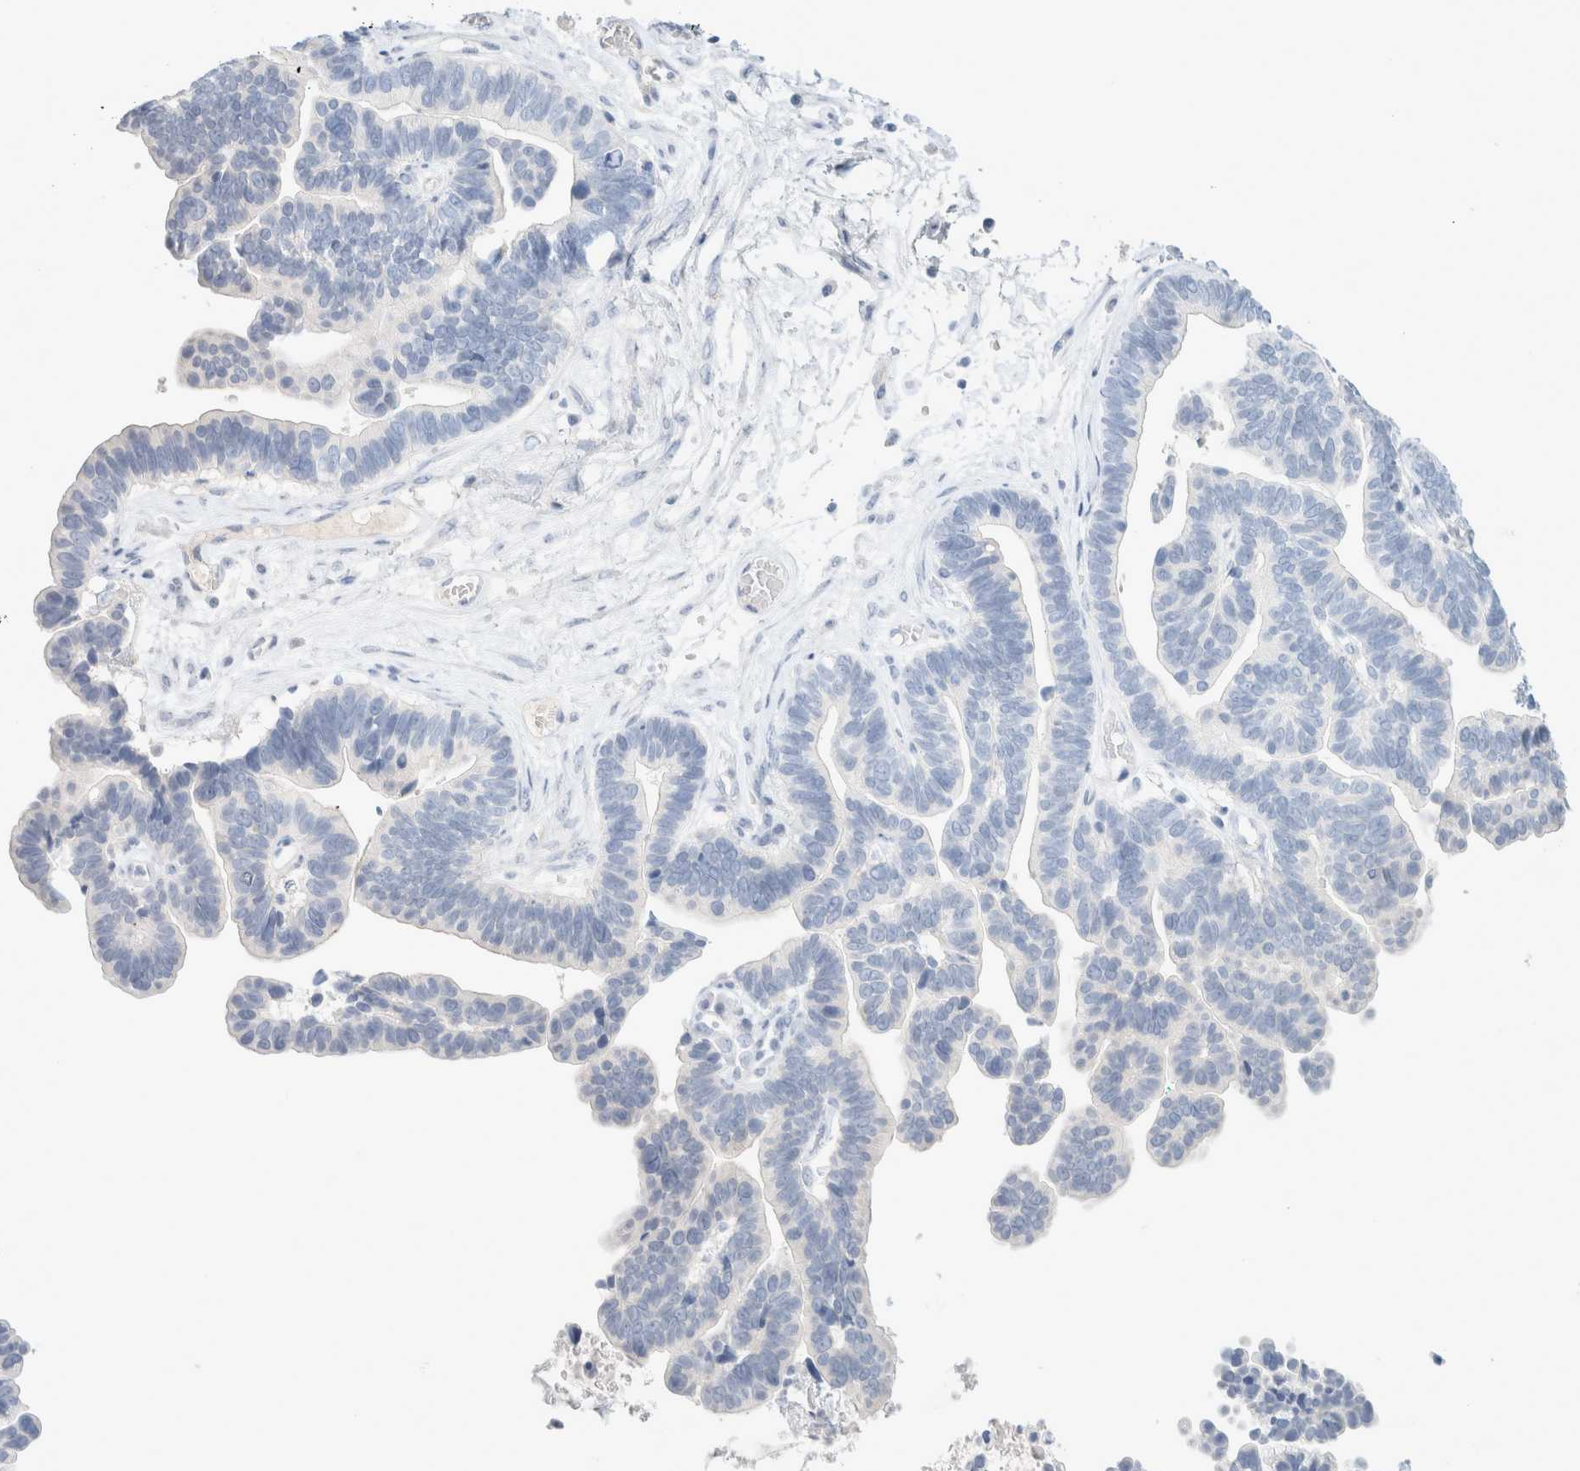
{"staining": {"intensity": "negative", "quantity": "none", "location": "none"}, "tissue": "ovarian cancer", "cell_type": "Tumor cells", "image_type": "cancer", "snomed": [{"axis": "morphology", "description": "Cystadenocarcinoma, serous, NOS"}, {"axis": "topography", "description": "Ovary"}], "caption": "There is no significant positivity in tumor cells of serous cystadenocarcinoma (ovarian).", "gene": "CPQ", "patient": {"sex": "female", "age": 56}}